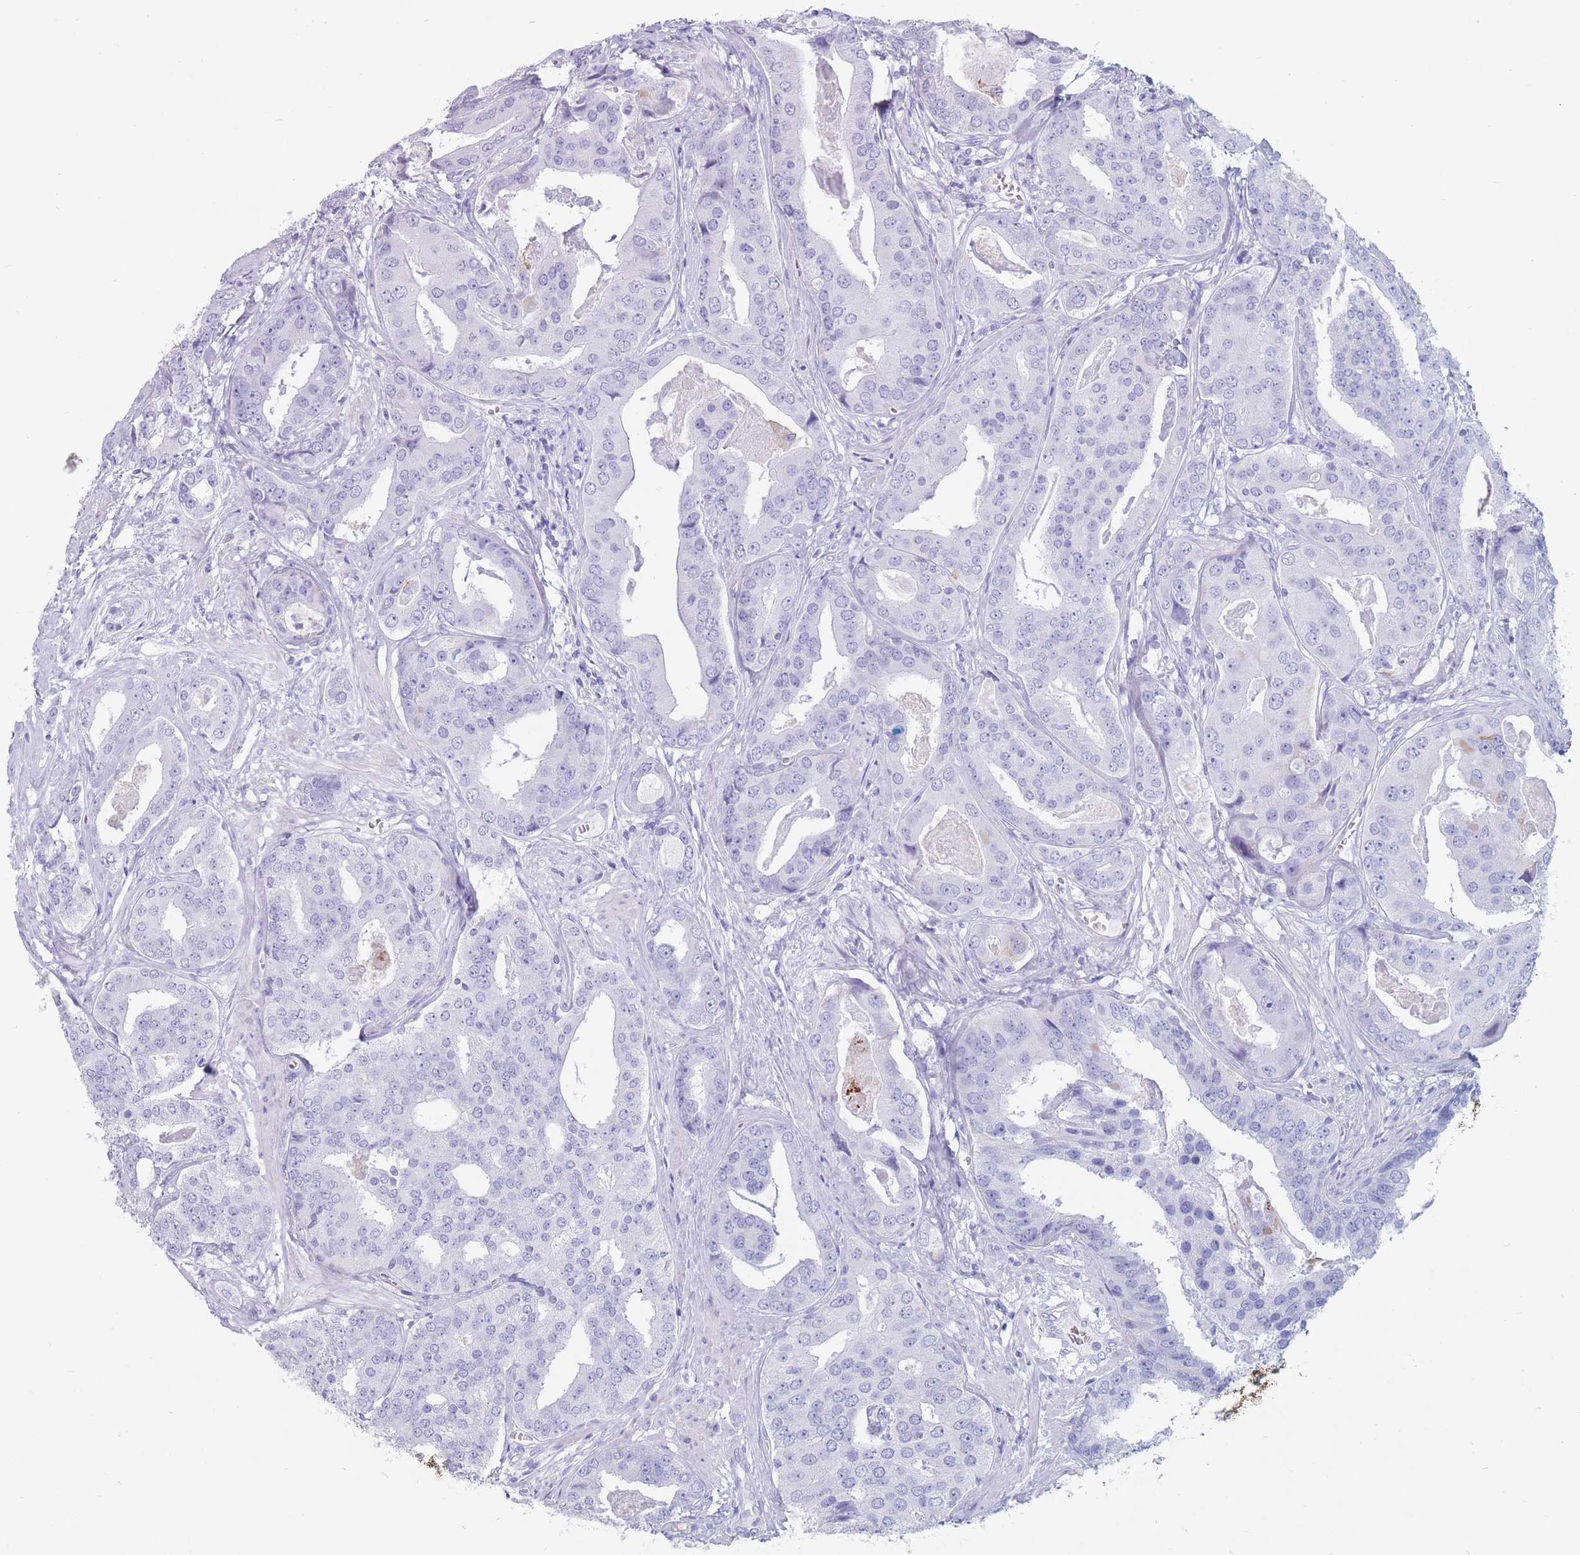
{"staining": {"intensity": "negative", "quantity": "none", "location": "none"}, "tissue": "prostate cancer", "cell_type": "Tumor cells", "image_type": "cancer", "snomed": [{"axis": "morphology", "description": "Adenocarcinoma, High grade"}, {"axis": "topography", "description": "Prostate"}], "caption": "Immunohistochemical staining of human prostate high-grade adenocarcinoma exhibits no significant staining in tumor cells. (DAB (3,3'-diaminobenzidine) immunohistochemistry visualized using brightfield microscopy, high magnification).", "gene": "ST3GAL5", "patient": {"sex": "male", "age": 71}}